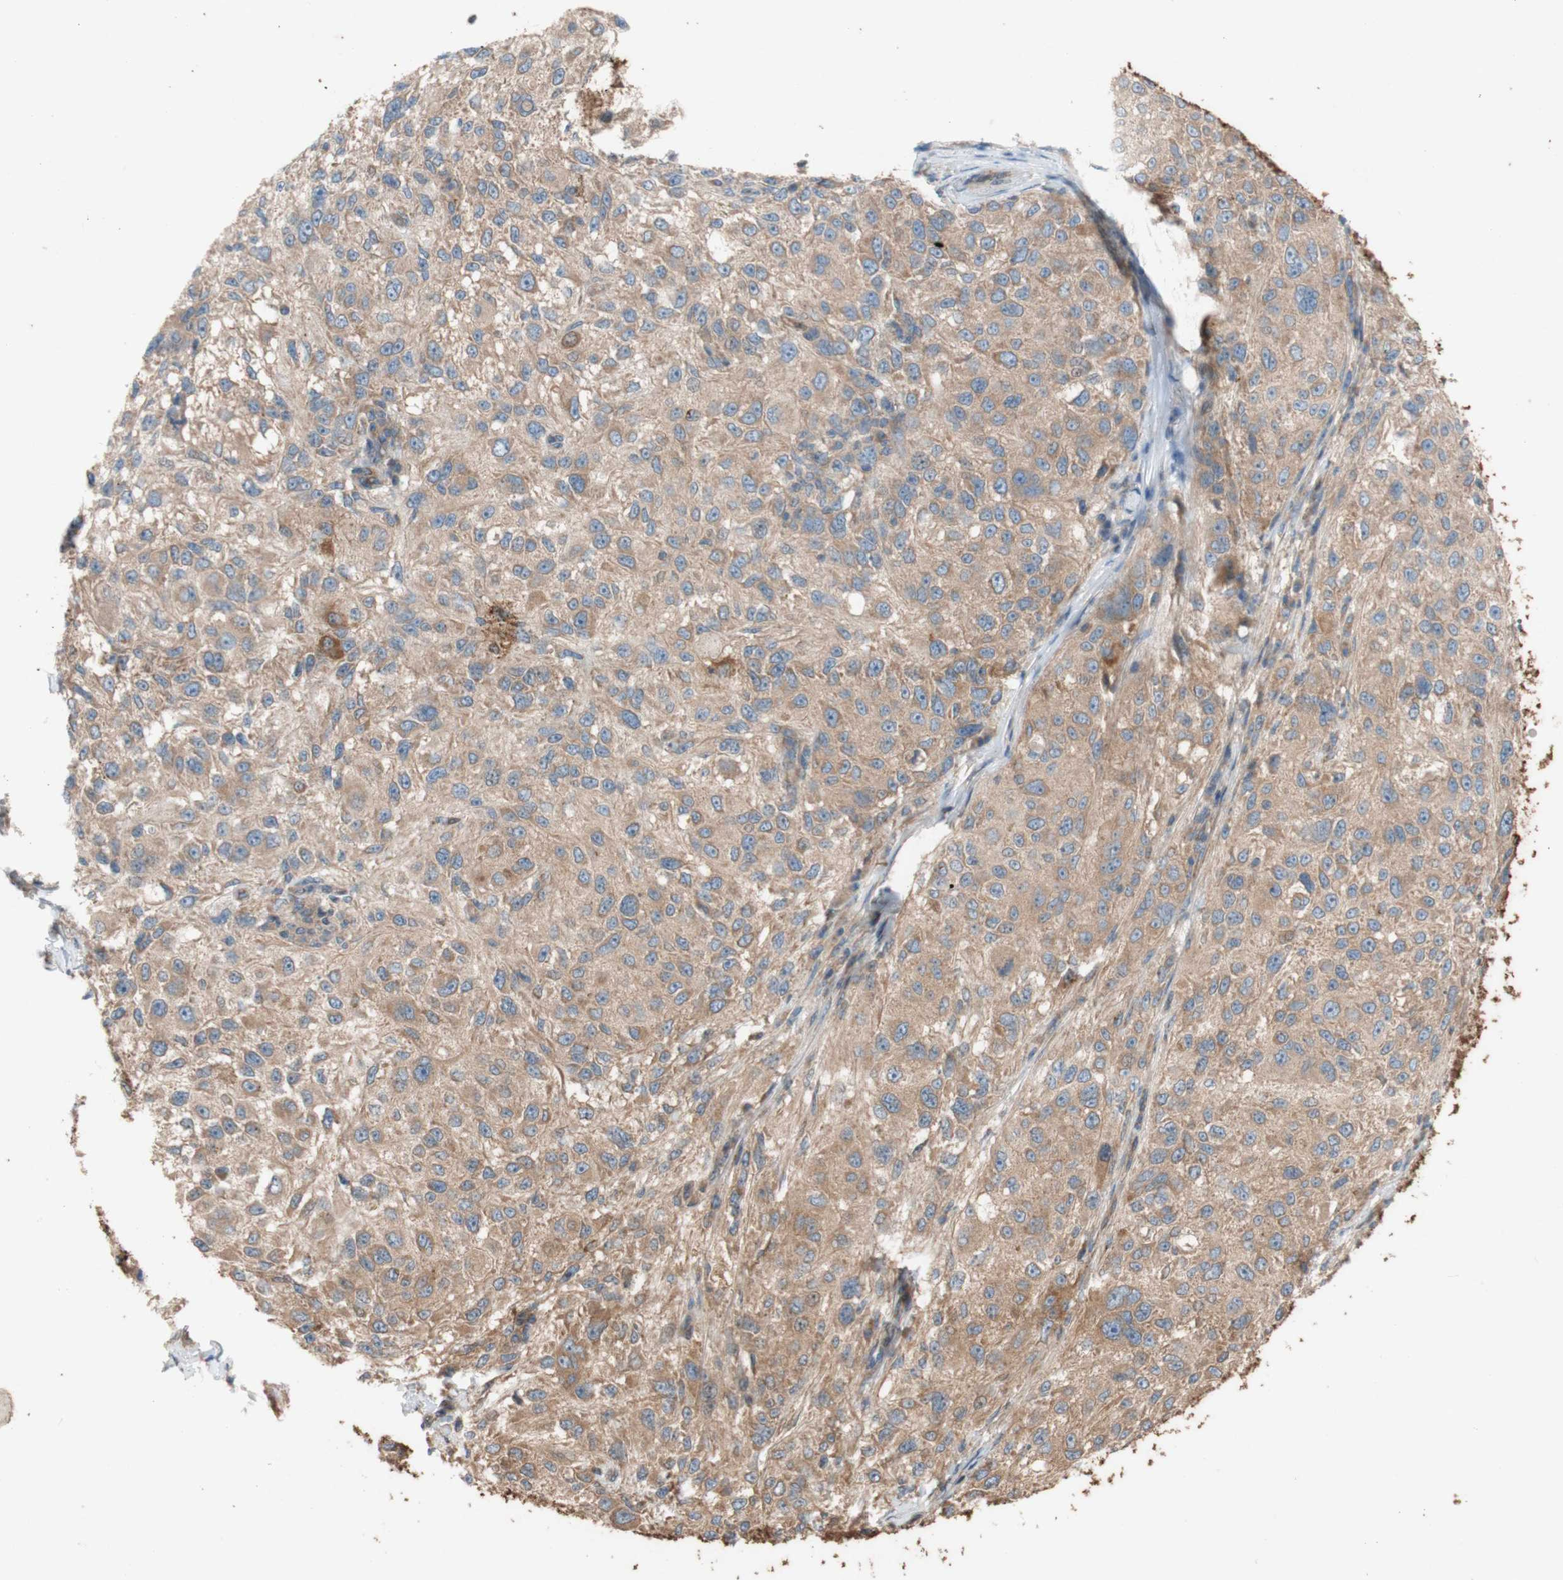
{"staining": {"intensity": "moderate", "quantity": ">75%", "location": "cytoplasmic/membranous"}, "tissue": "melanoma", "cell_type": "Tumor cells", "image_type": "cancer", "snomed": [{"axis": "morphology", "description": "Necrosis, NOS"}, {"axis": "morphology", "description": "Malignant melanoma, NOS"}, {"axis": "topography", "description": "Skin"}], "caption": "An image of human melanoma stained for a protein demonstrates moderate cytoplasmic/membranous brown staining in tumor cells. The staining is performed using DAB (3,3'-diaminobenzidine) brown chromogen to label protein expression. The nuclei are counter-stained blue using hematoxylin.", "gene": "TST", "patient": {"sex": "female", "age": 87}}